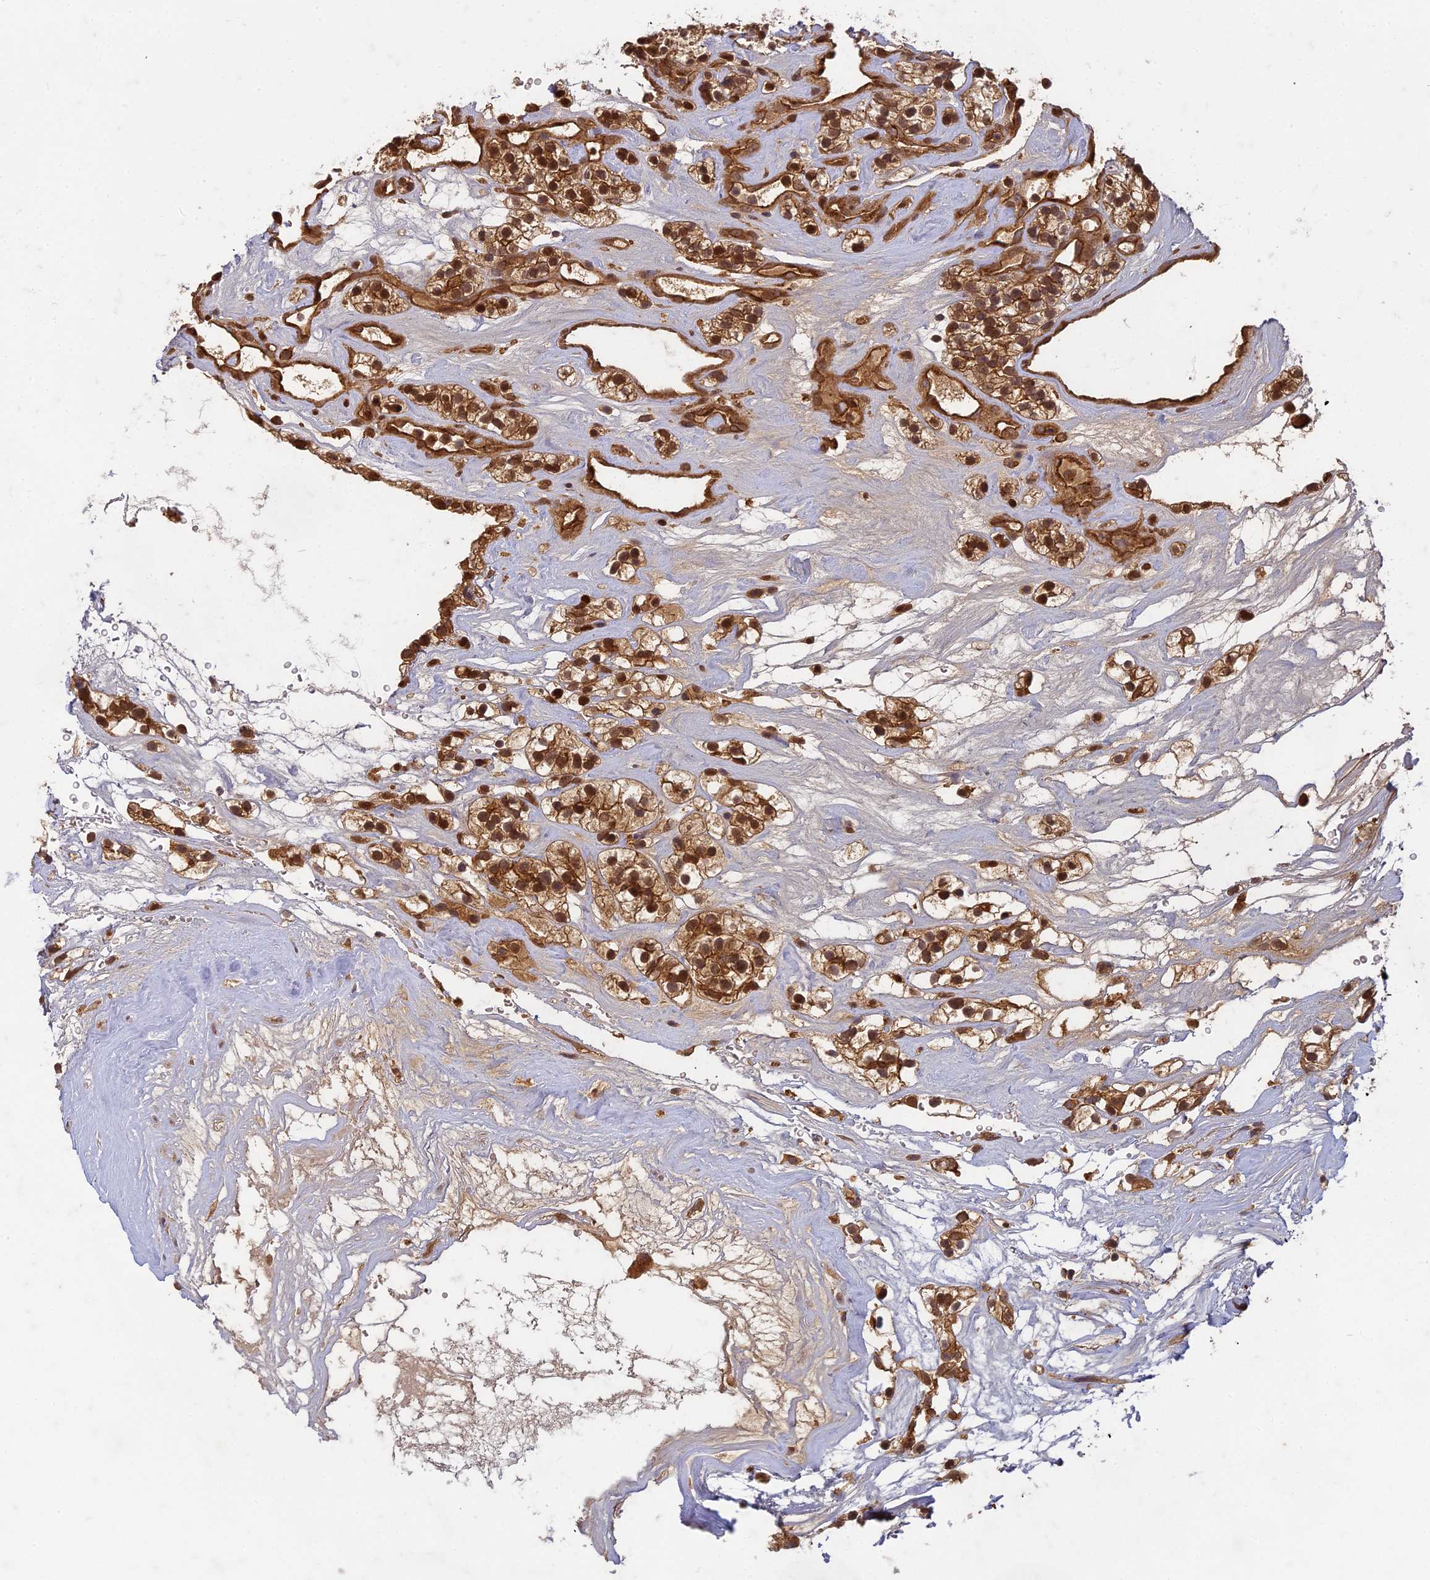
{"staining": {"intensity": "strong", "quantity": ">75%", "location": "cytoplasmic/membranous,nuclear"}, "tissue": "renal cancer", "cell_type": "Tumor cells", "image_type": "cancer", "snomed": [{"axis": "morphology", "description": "Adenocarcinoma, NOS"}, {"axis": "topography", "description": "Kidney"}], "caption": "Immunohistochemistry (DAB) staining of renal cancer displays strong cytoplasmic/membranous and nuclear protein expression in approximately >75% of tumor cells.", "gene": "TCF25", "patient": {"sex": "female", "age": 57}}